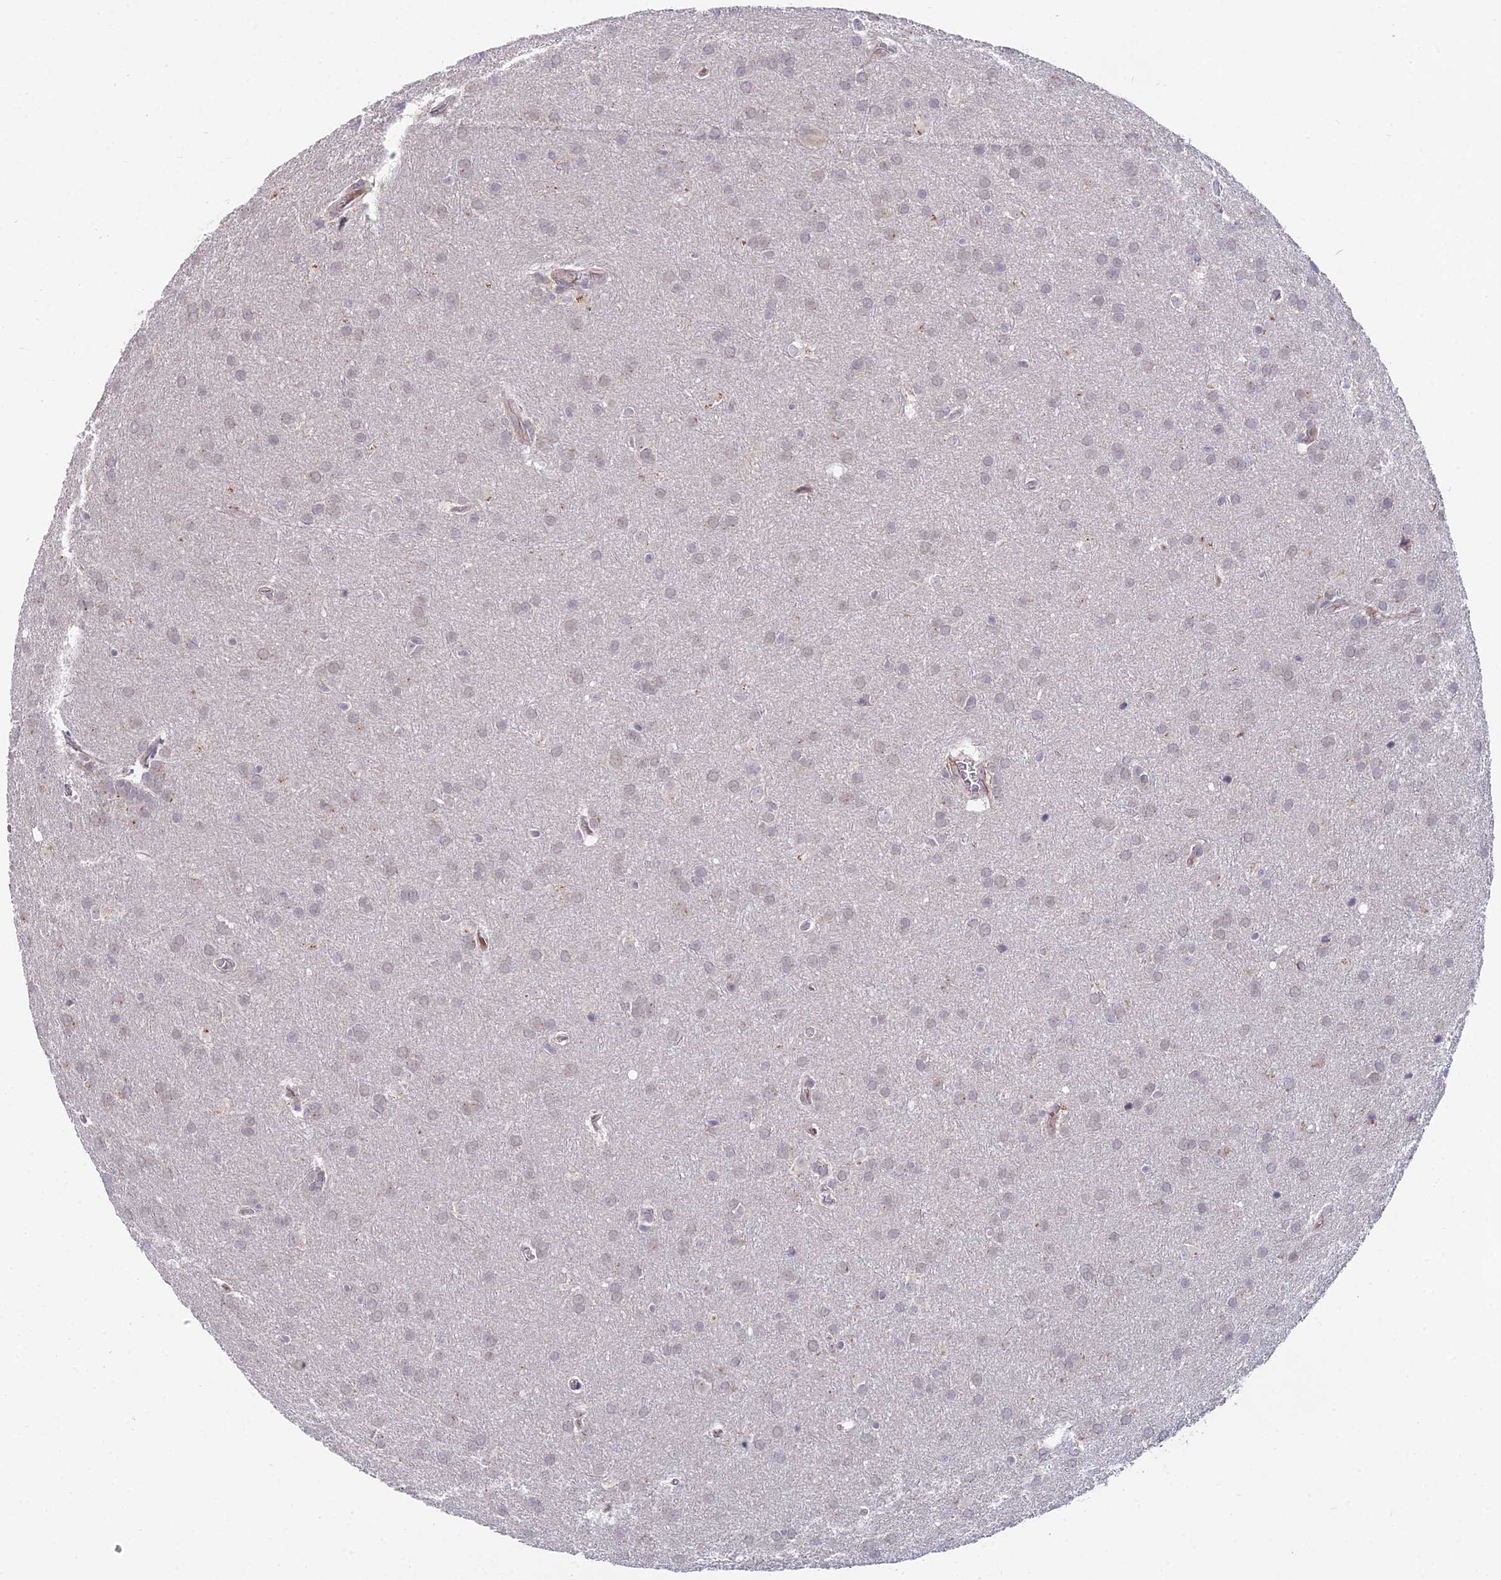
{"staining": {"intensity": "negative", "quantity": "none", "location": "none"}, "tissue": "glioma", "cell_type": "Tumor cells", "image_type": "cancer", "snomed": [{"axis": "morphology", "description": "Glioma, malignant, Low grade"}, {"axis": "topography", "description": "Brain"}], "caption": "Immunohistochemical staining of glioma exhibits no significant staining in tumor cells.", "gene": "WDR43", "patient": {"sex": "female", "age": 32}}